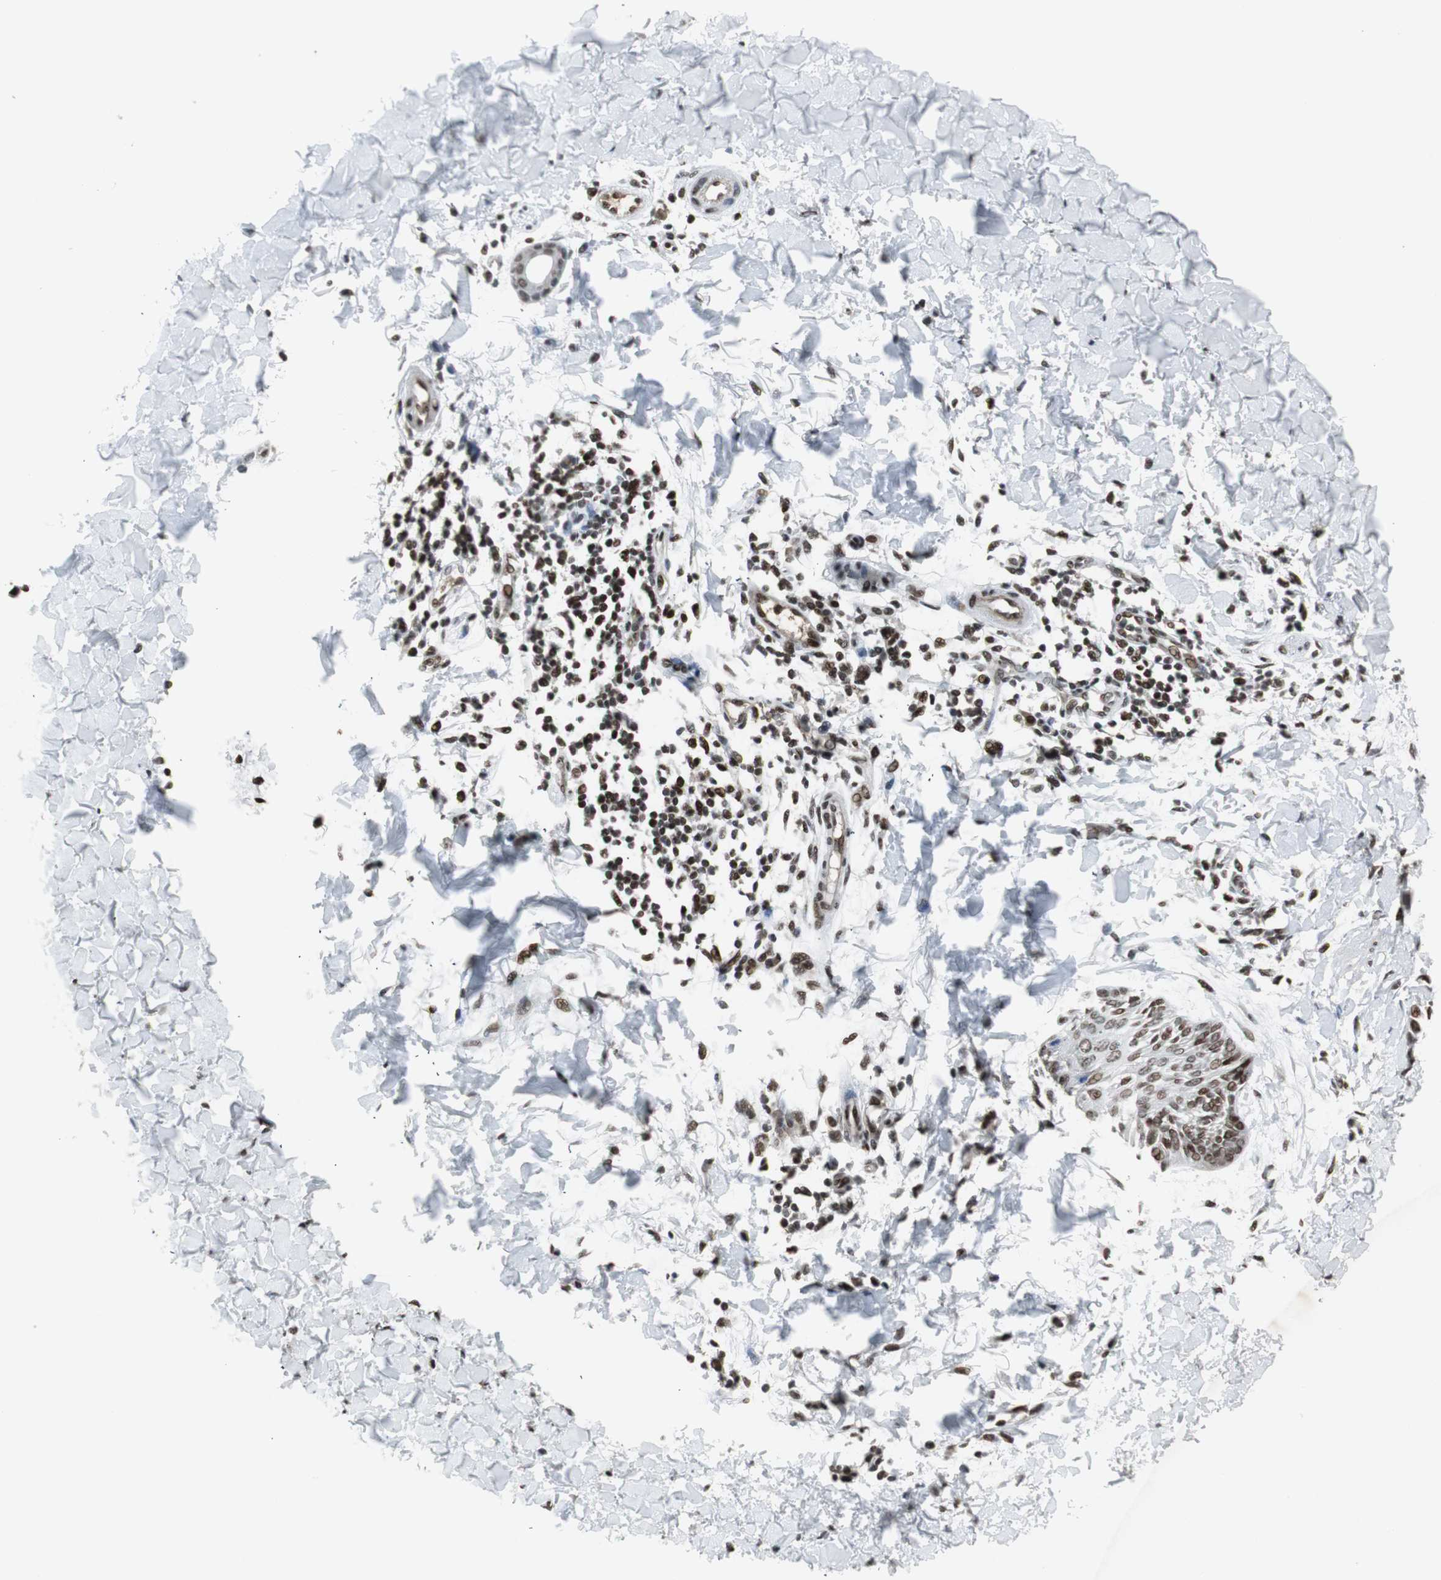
{"staining": {"intensity": "moderate", "quantity": ">75%", "location": "nuclear"}, "tissue": "skin cancer", "cell_type": "Tumor cells", "image_type": "cancer", "snomed": [{"axis": "morphology", "description": "Normal tissue, NOS"}, {"axis": "morphology", "description": "Basal cell carcinoma"}, {"axis": "topography", "description": "Skin"}], "caption": "Human basal cell carcinoma (skin) stained with a brown dye exhibits moderate nuclear positive staining in approximately >75% of tumor cells.", "gene": "TAF5", "patient": {"sex": "male", "age": 71}}